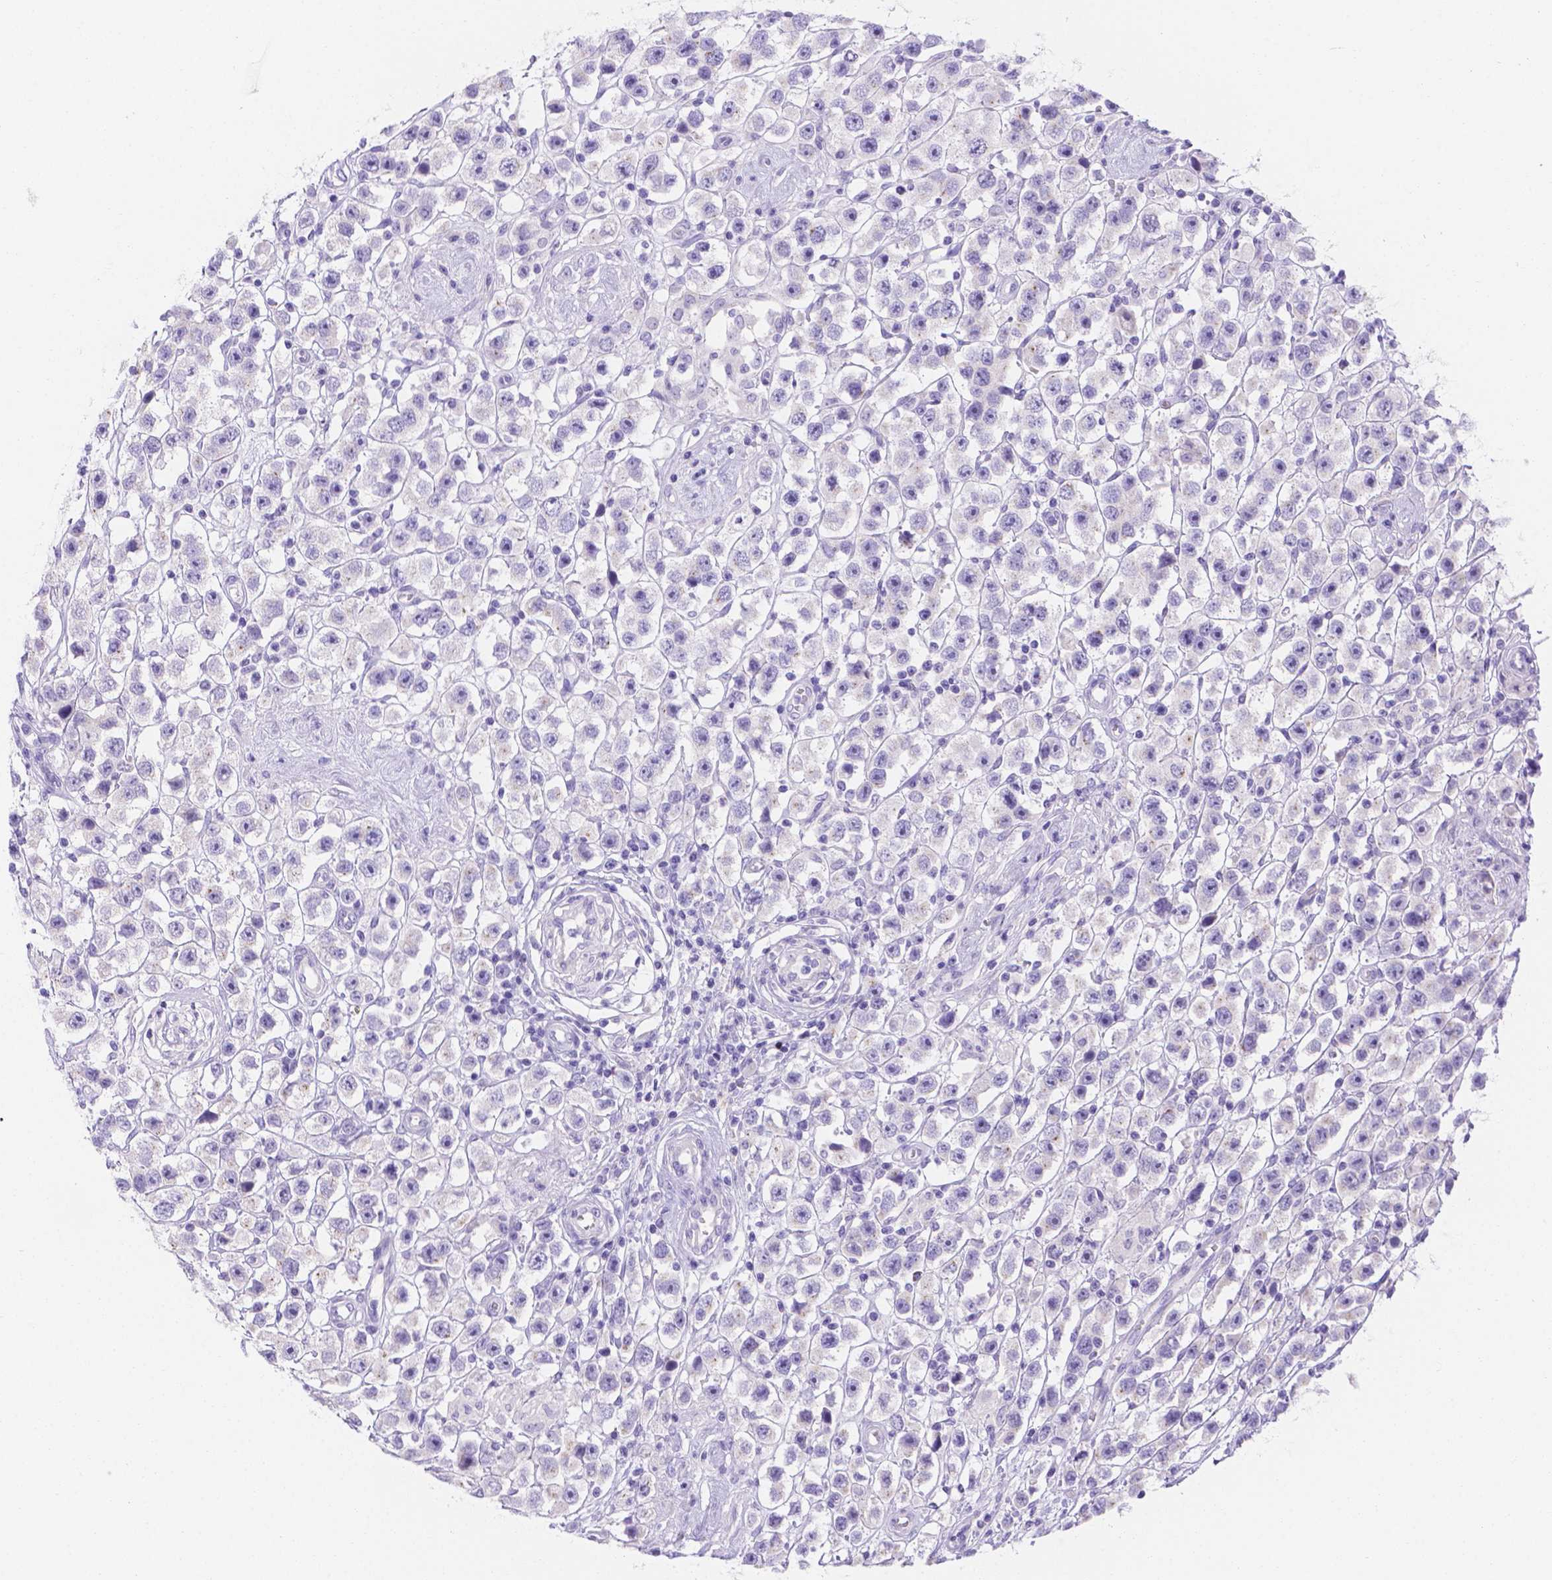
{"staining": {"intensity": "negative", "quantity": "none", "location": "none"}, "tissue": "testis cancer", "cell_type": "Tumor cells", "image_type": "cancer", "snomed": [{"axis": "morphology", "description": "Seminoma, NOS"}, {"axis": "topography", "description": "Testis"}], "caption": "A photomicrograph of human testis seminoma is negative for staining in tumor cells.", "gene": "MLN", "patient": {"sex": "male", "age": 45}}